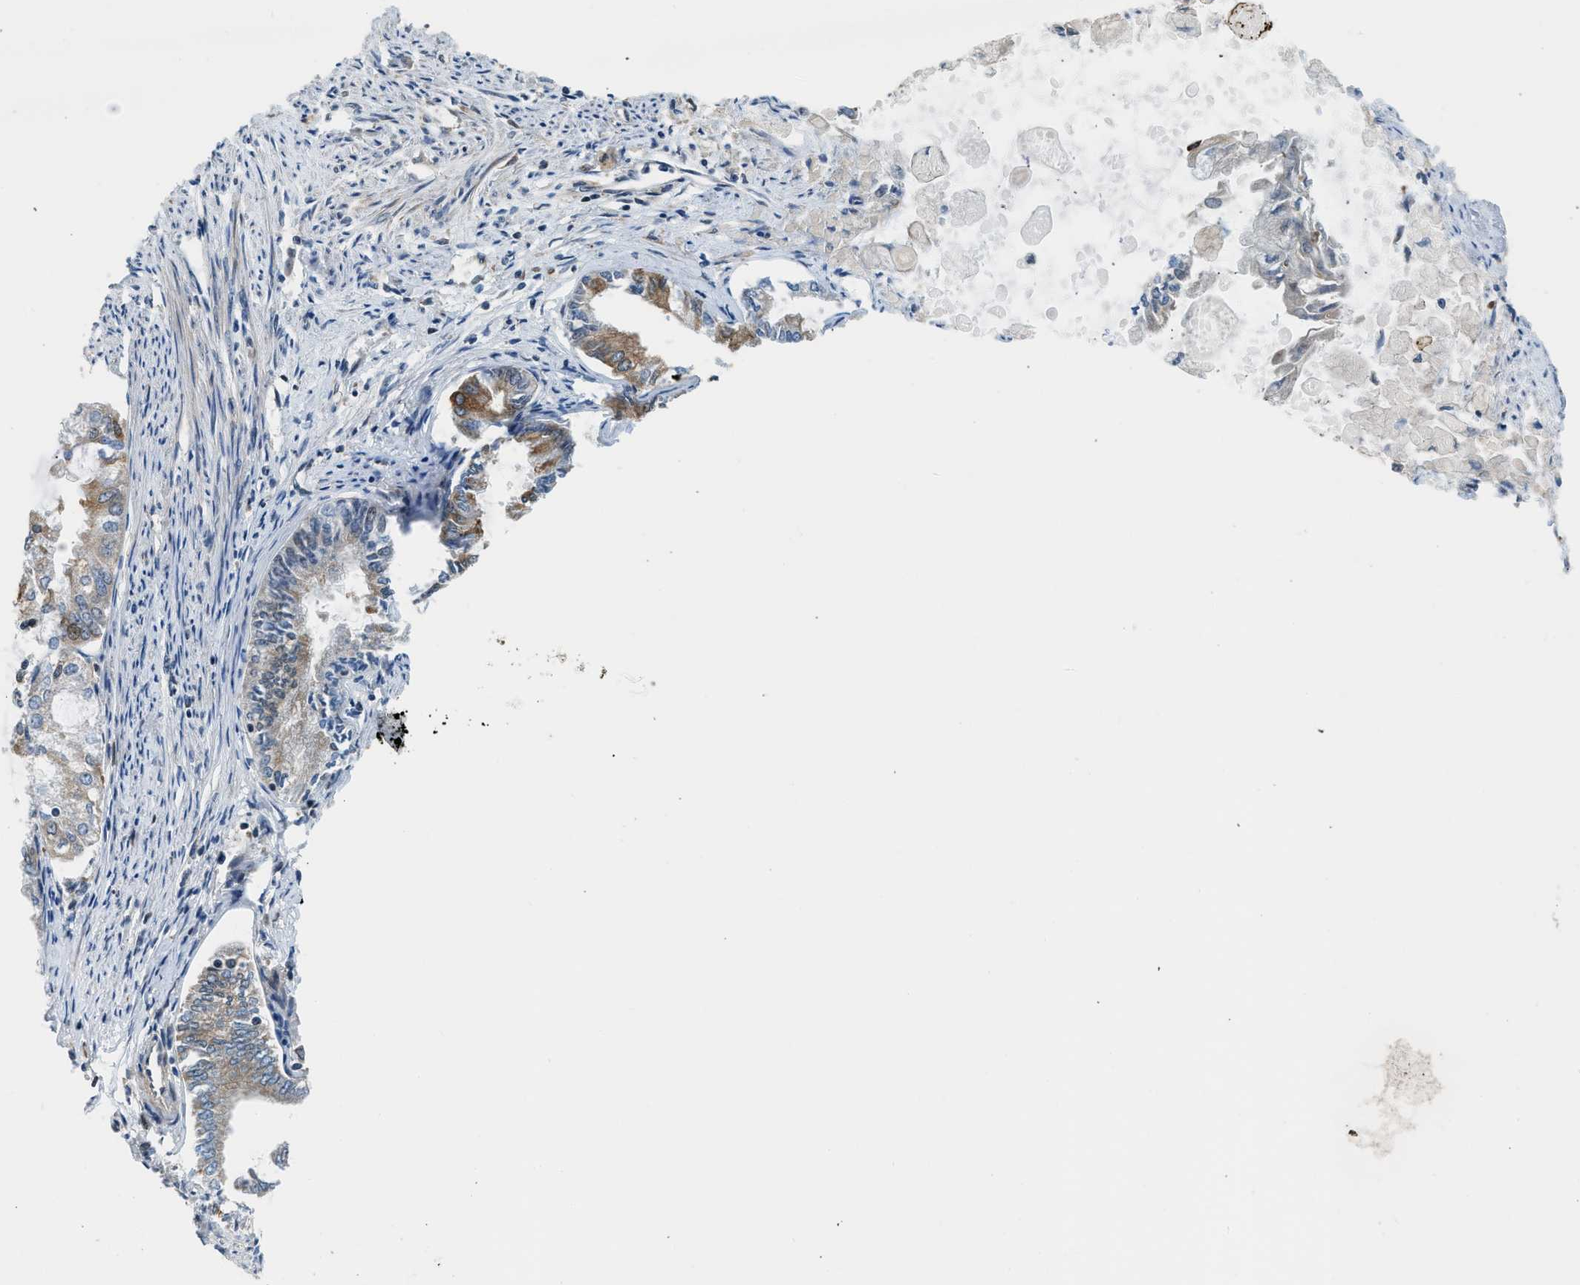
{"staining": {"intensity": "moderate", "quantity": "<25%", "location": "cytoplasmic/membranous"}, "tissue": "endometrial cancer", "cell_type": "Tumor cells", "image_type": "cancer", "snomed": [{"axis": "morphology", "description": "Adenocarcinoma, NOS"}, {"axis": "topography", "description": "Endometrium"}], "caption": "Endometrial cancer (adenocarcinoma) was stained to show a protein in brown. There is low levels of moderate cytoplasmic/membranous expression in about <25% of tumor cells.", "gene": "RETREG3", "patient": {"sex": "female", "age": 86}}